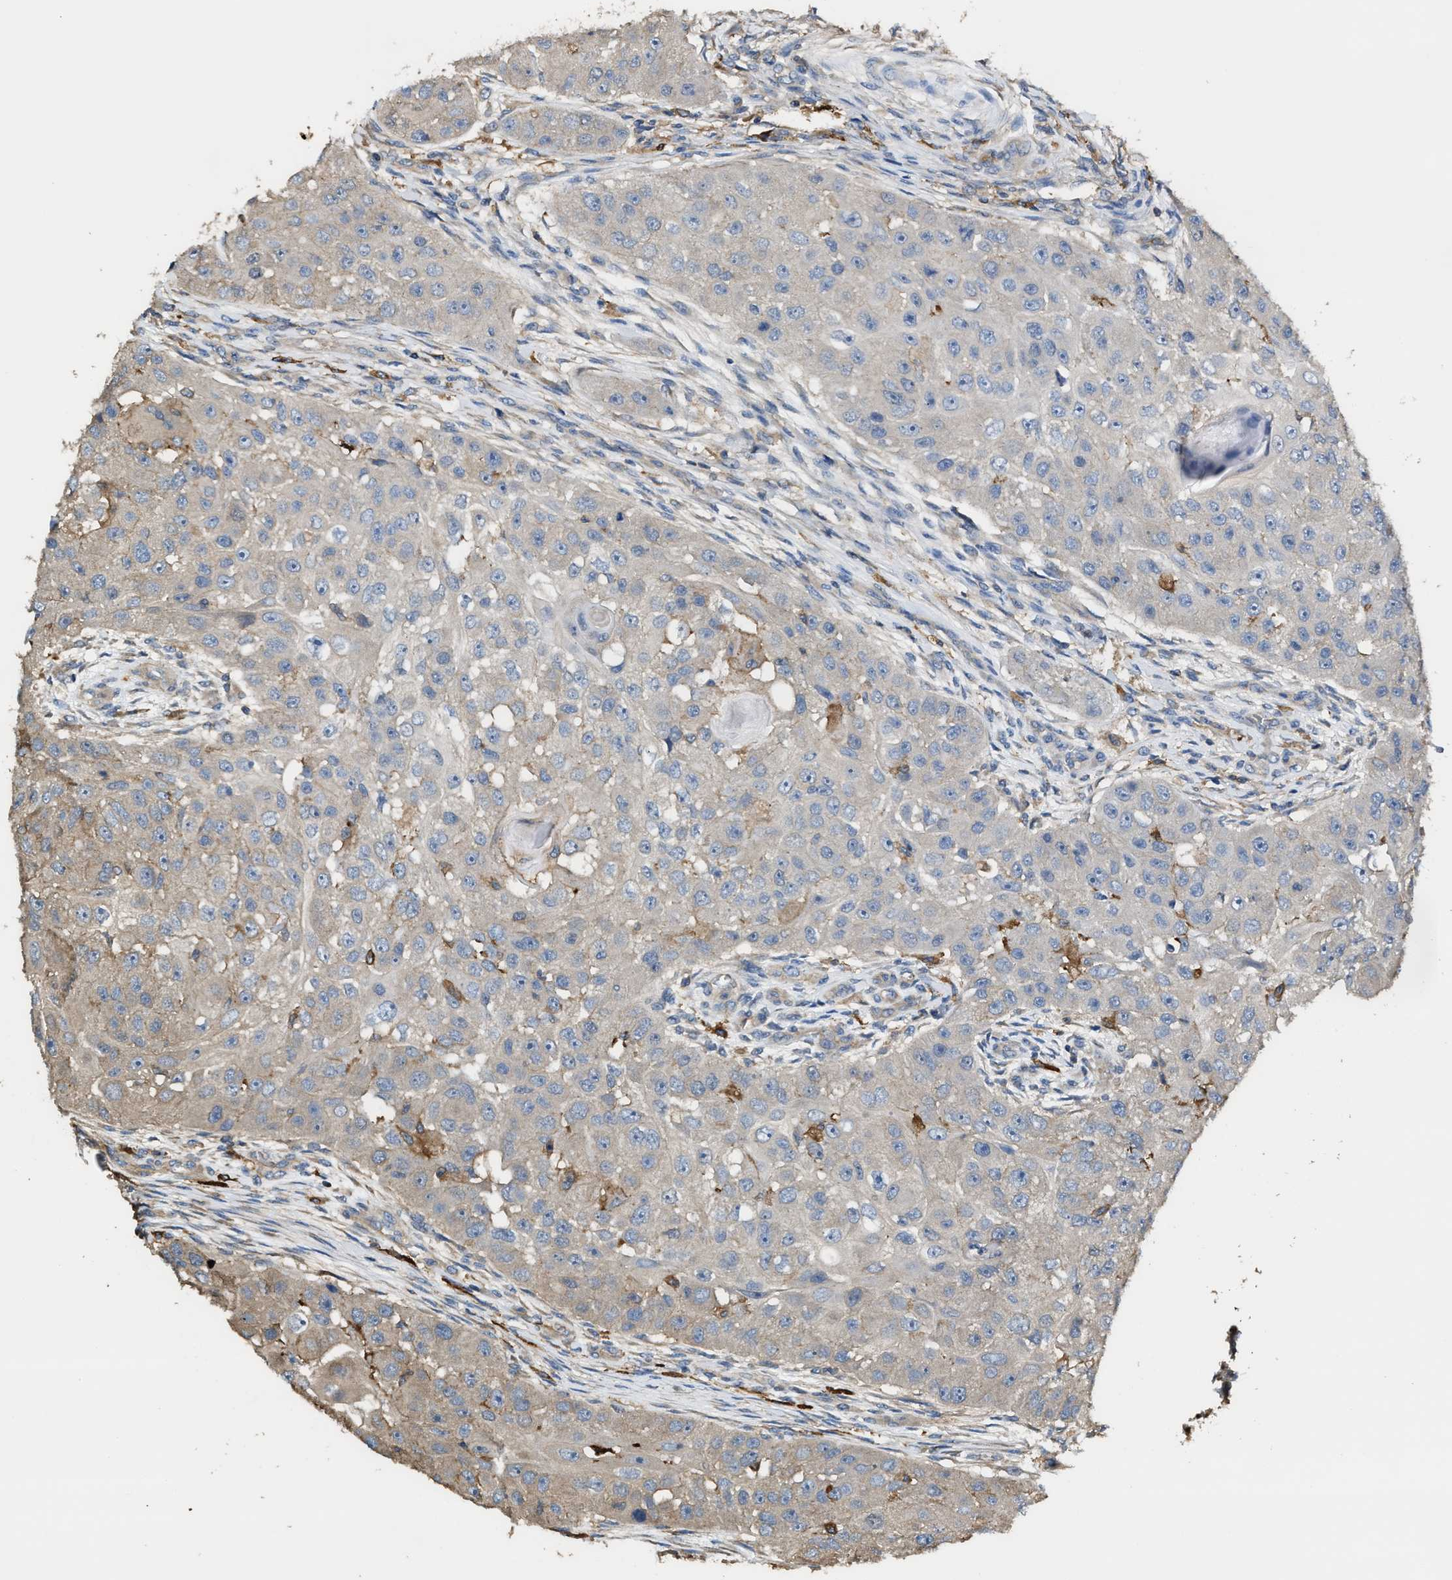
{"staining": {"intensity": "weak", "quantity": "<25%", "location": "cytoplasmic/membranous"}, "tissue": "head and neck cancer", "cell_type": "Tumor cells", "image_type": "cancer", "snomed": [{"axis": "morphology", "description": "Normal tissue, NOS"}, {"axis": "morphology", "description": "Squamous cell carcinoma, NOS"}, {"axis": "topography", "description": "Skeletal muscle"}, {"axis": "topography", "description": "Head-Neck"}], "caption": "DAB (3,3'-diaminobenzidine) immunohistochemical staining of human squamous cell carcinoma (head and neck) shows no significant positivity in tumor cells.", "gene": "ATIC", "patient": {"sex": "male", "age": 51}}